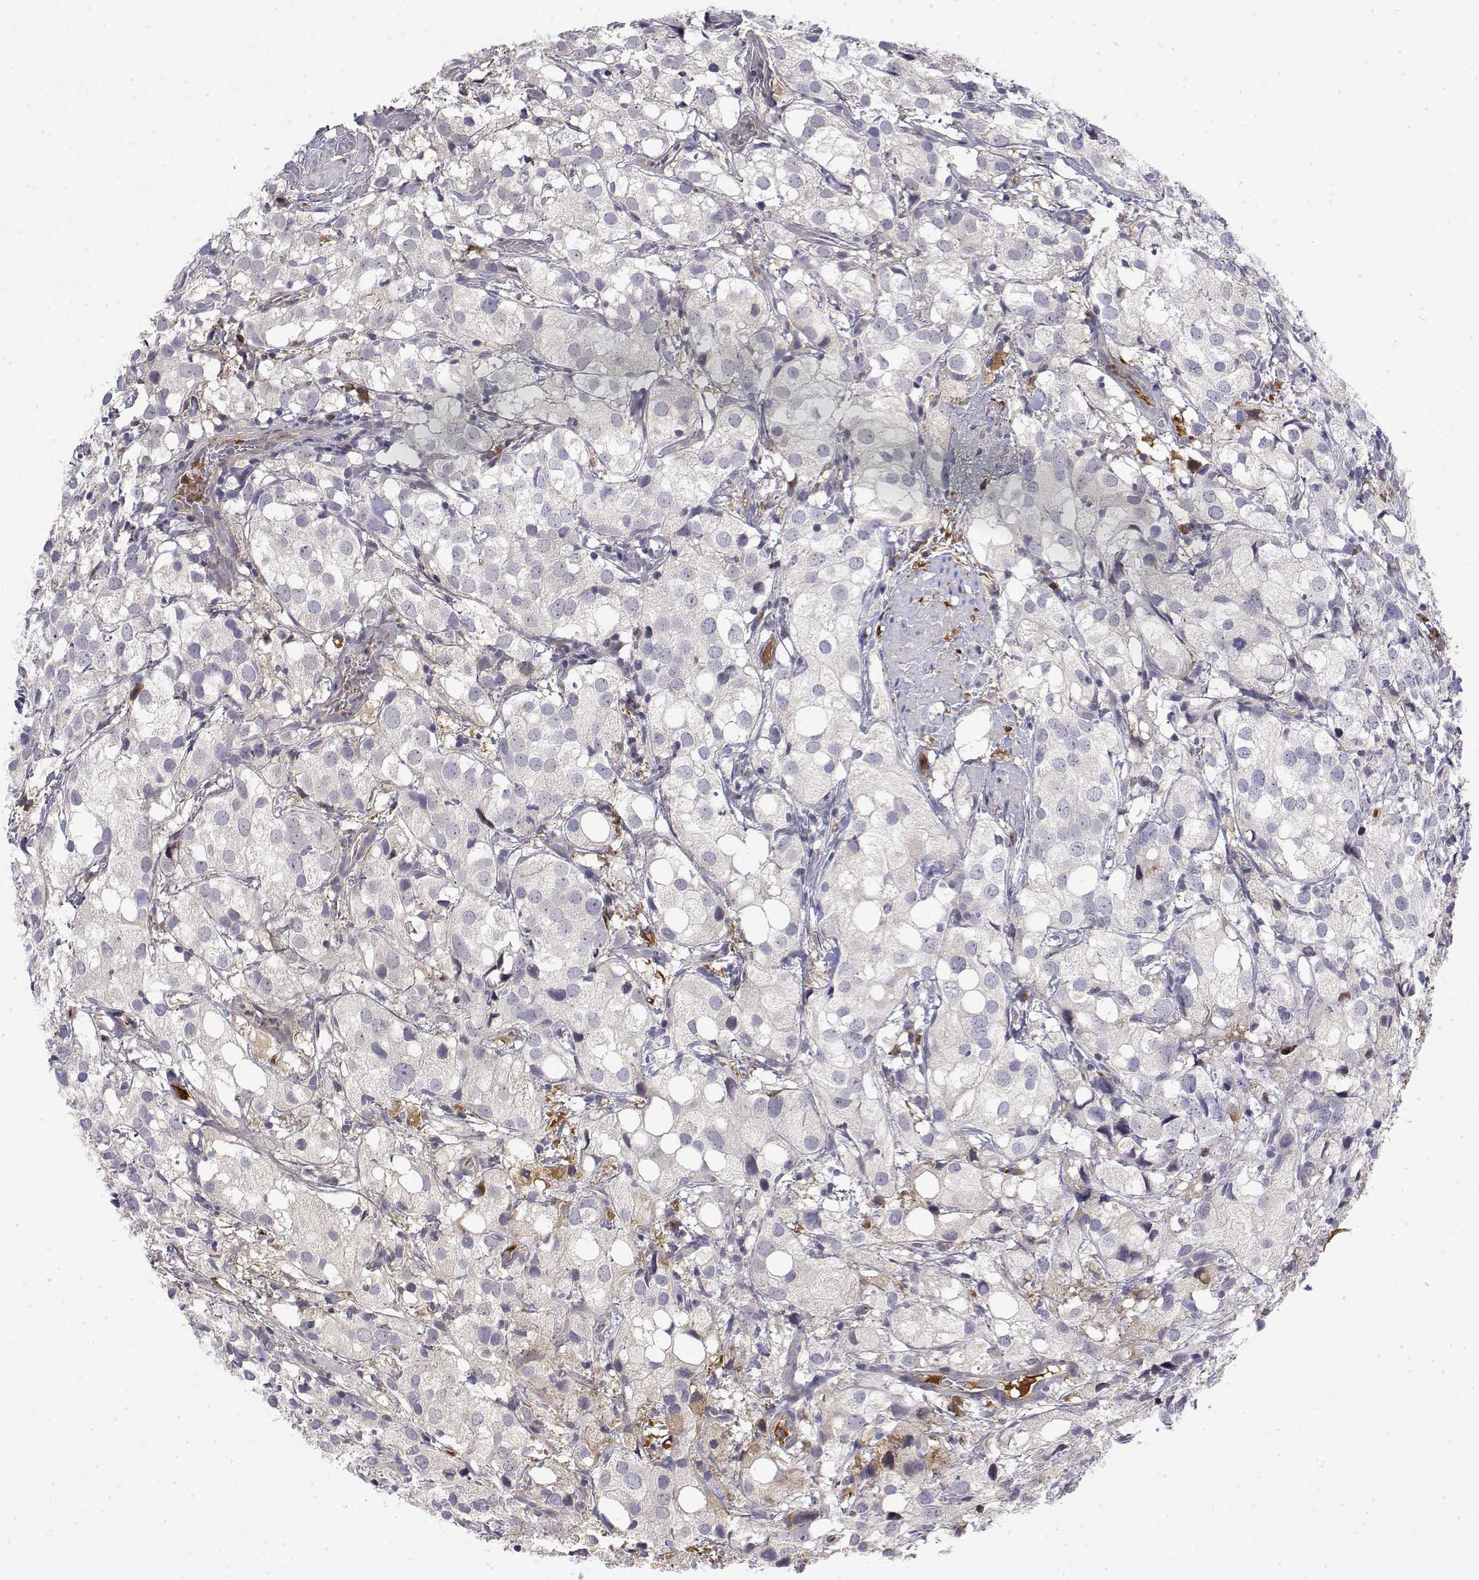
{"staining": {"intensity": "negative", "quantity": "none", "location": "none"}, "tissue": "prostate cancer", "cell_type": "Tumor cells", "image_type": "cancer", "snomed": [{"axis": "morphology", "description": "Adenocarcinoma, High grade"}, {"axis": "topography", "description": "Prostate"}], "caption": "Immunohistochemistry (IHC) of human prostate cancer exhibits no staining in tumor cells. (DAB immunohistochemistry with hematoxylin counter stain).", "gene": "IGFBP4", "patient": {"sex": "male", "age": 86}}